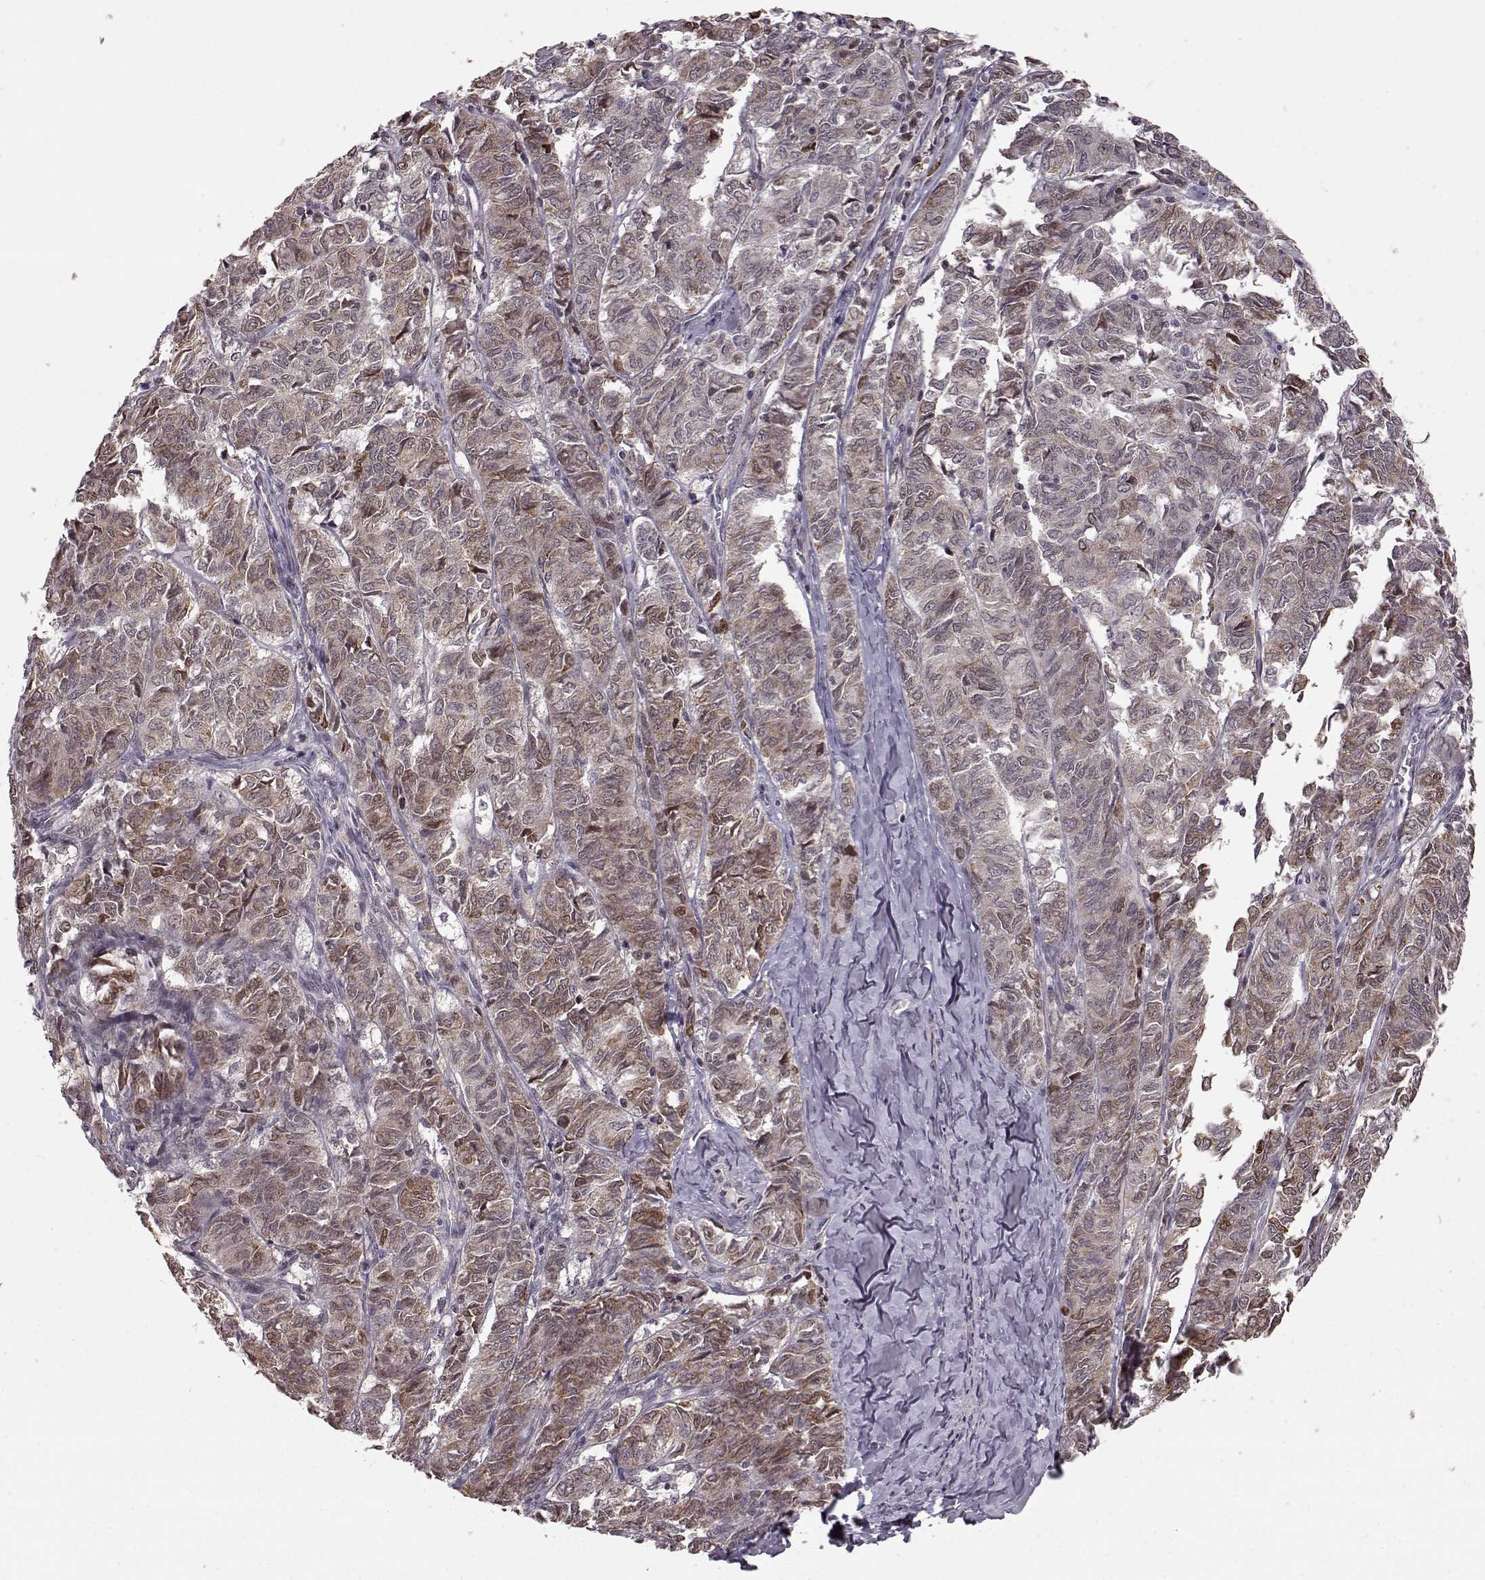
{"staining": {"intensity": "moderate", "quantity": ">75%", "location": "cytoplasmic/membranous"}, "tissue": "ovarian cancer", "cell_type": "Tumor cells", "image_type": "cancer", "snomed": [{"axis": "morphology", "description": "Carcinoma, endometroid"}, {"axis": "topography", "description": "Ovary"}], "caption": "Ovarian cancer (endometroid carcinoma) stained for a protein (brown) demonstrates moderate cytoplasmic/membranous positive positivity in approximately >75% of tumor cells.", "gene": "ELOVL5", "patient": {"sex": "female", "age": 80}}